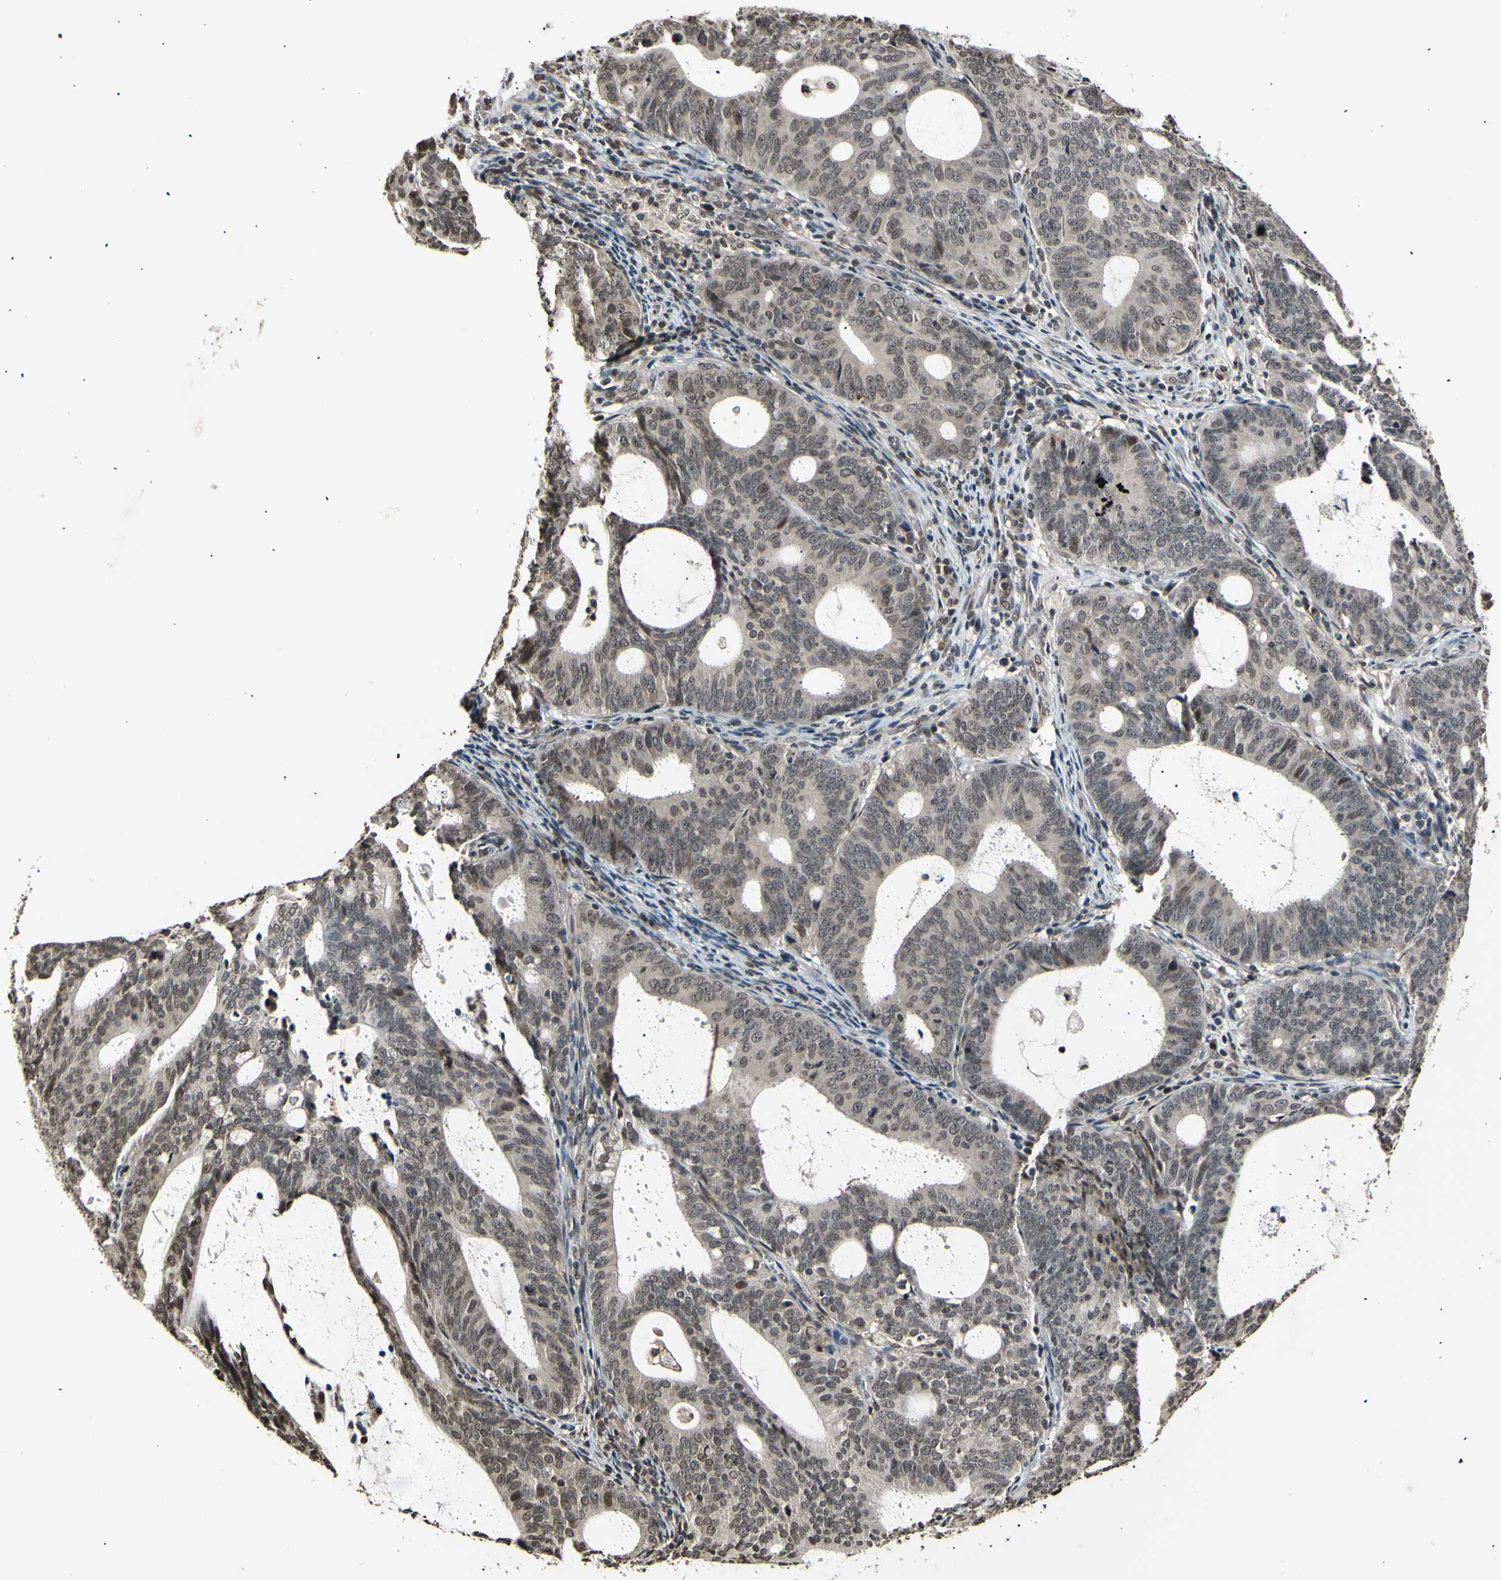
{"staining": {"intensity": "weak", "quantity": ">75%", "location": "cytoplasmic/membranous,nuclear"}, "tissue": "endometrial cancer", "cell_type": "Tumor cells", "image_type": "cancer", "snomed": [{"axis": "morphology", "description": "Adenocarcinoma, NOS"}, {"axis": "topography", "description": "Uterus"}], "caption": "Endometrial cancer stained with a brown dye shows weak cytoplasmic/membranous and nuclear positive positivity in about >75% of tumor cells.", "gene": "ANAPC7", "patient": {"sex": "female", "age": 83}}